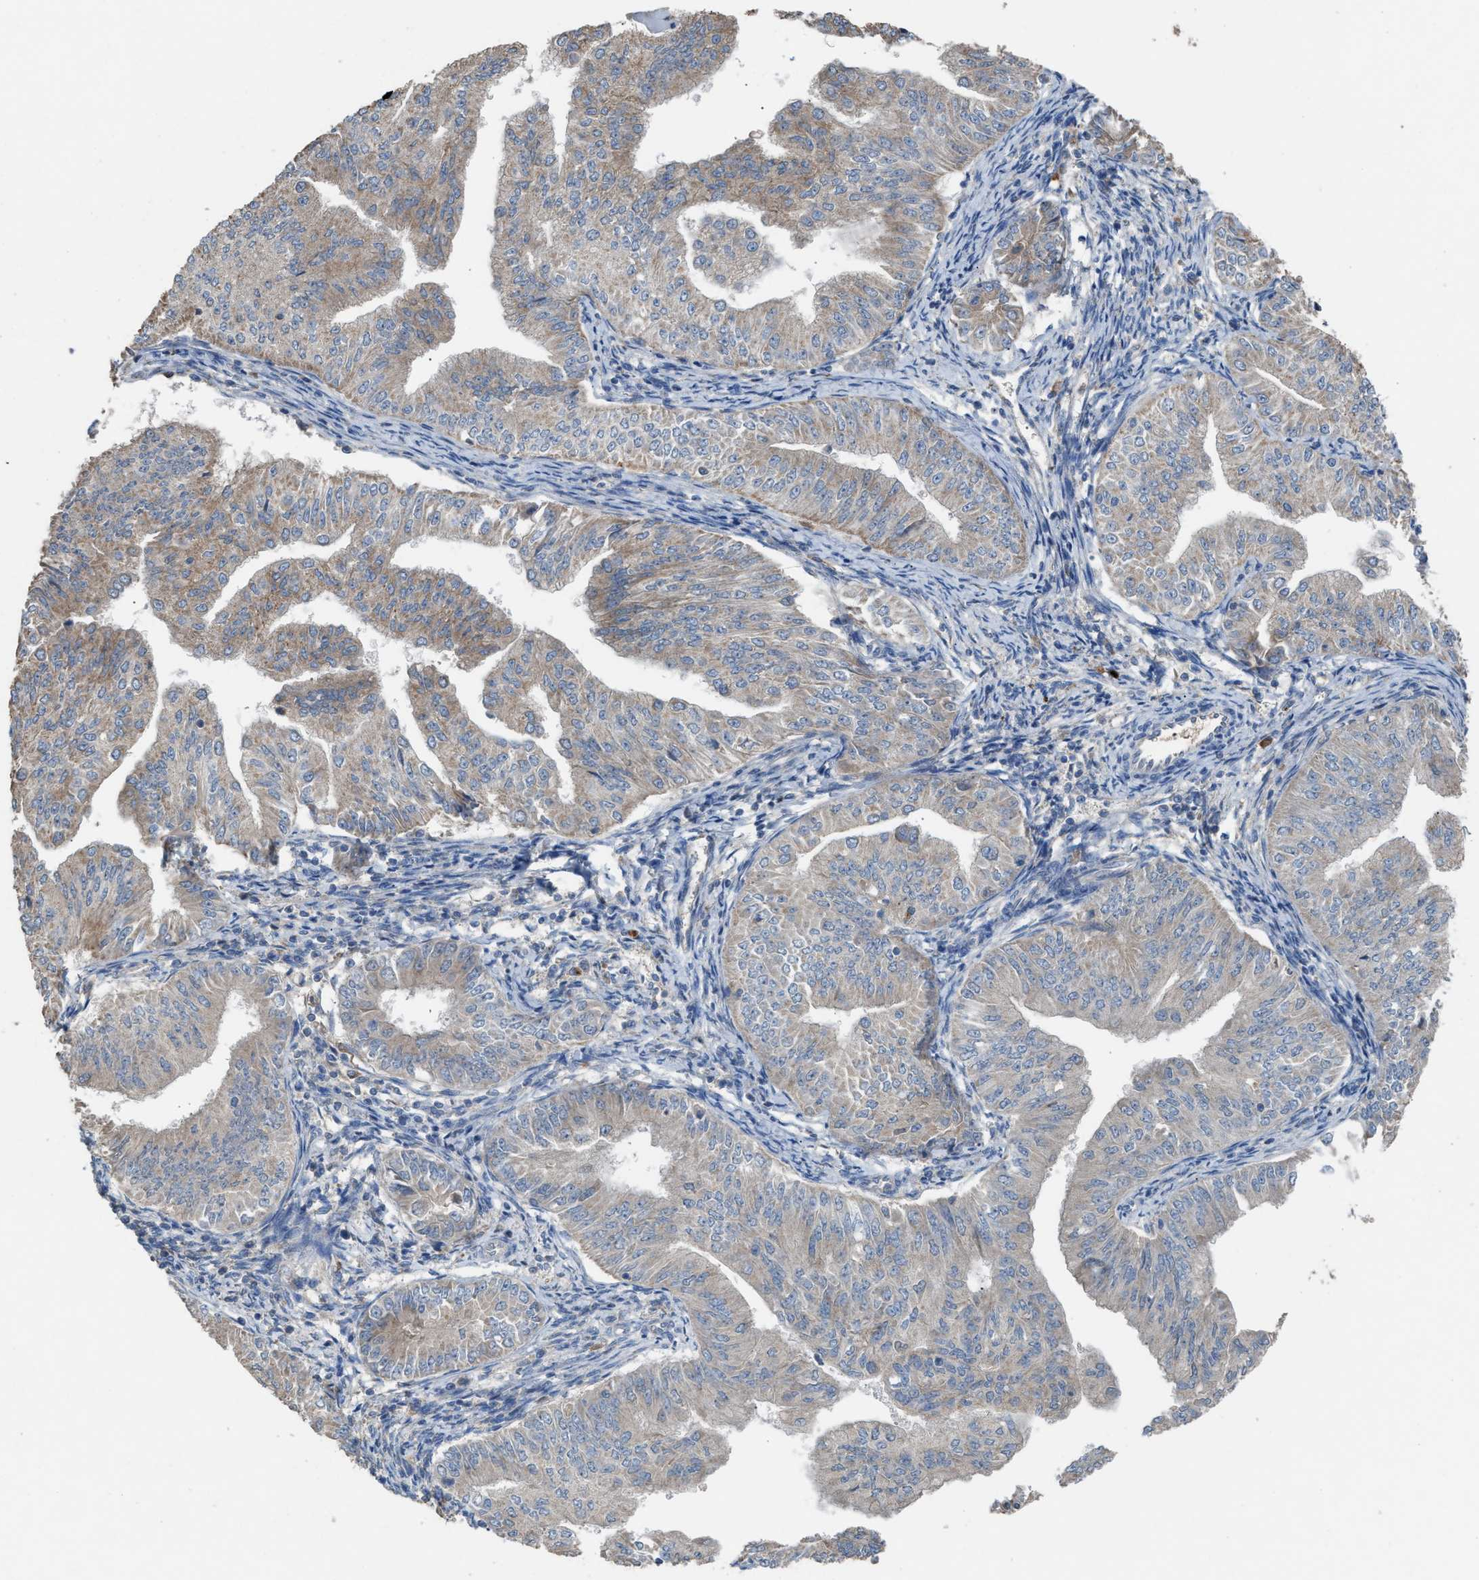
{"staining": {"intensity": "weak", "quantity": "25%-75%", "location": "cytoplasmic/membranous"}, "tissue": "endometrial cancer", "cell_type": "Tumor cells", "image_type": "cancer", "snomed": [{"axis": "morphology", "description": "Normal tissue, NOS"}, {"axis": "morphology", "description": "Adenocarcinoma, NOS"}, {"axis": "topography", "description": "Endometrium"}], "caption": "A brown stain shows weak cytoplasmic/membranous expression of a protein in endometrial cancer (adenocarcinoma) tumor cells.", "gene": "TPK1", "patient": {"sex": "female", "age": 53}}